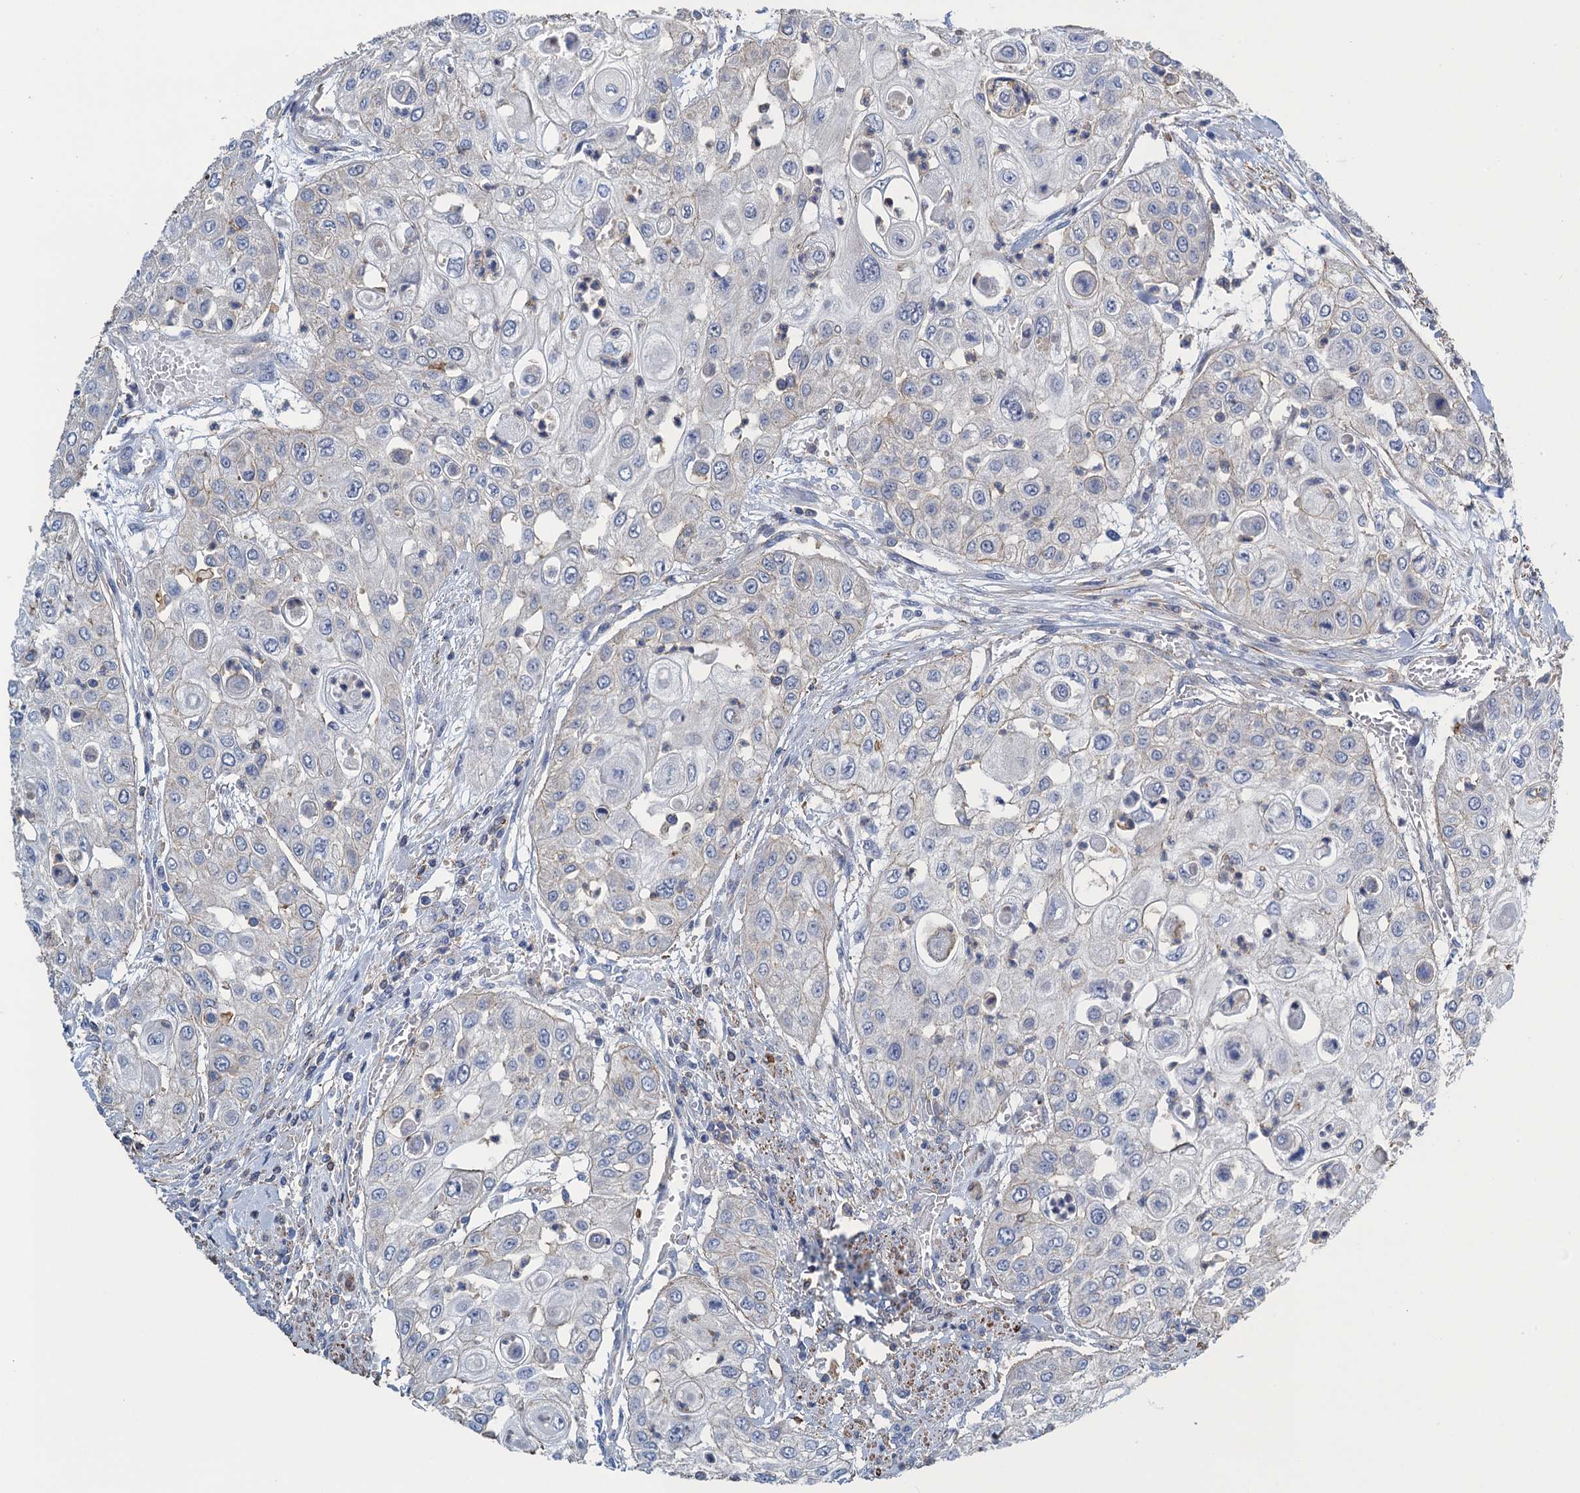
{"staining": {"intensity": "negative", "quantity": "none", "location": "none"}, "tissue": "urothelial cancer", "cell_type": "Tumor cells", "image_type": "cancer", "snomed": [{"axis": "morphology", "description": "Urothelial carcinoma, High grade"}, {"axis": "topography", "description": "Urinary bladder"}], "caption": "Immunohistochemistry (IHC) of human high-grade urothelial carcinoma exhibits no staining in tumor cells. (DAB immunohistochemistry with hematoxylin counter stain).", "gene": "PROSER2", "patient": {"sex": "female", "age": 79}}